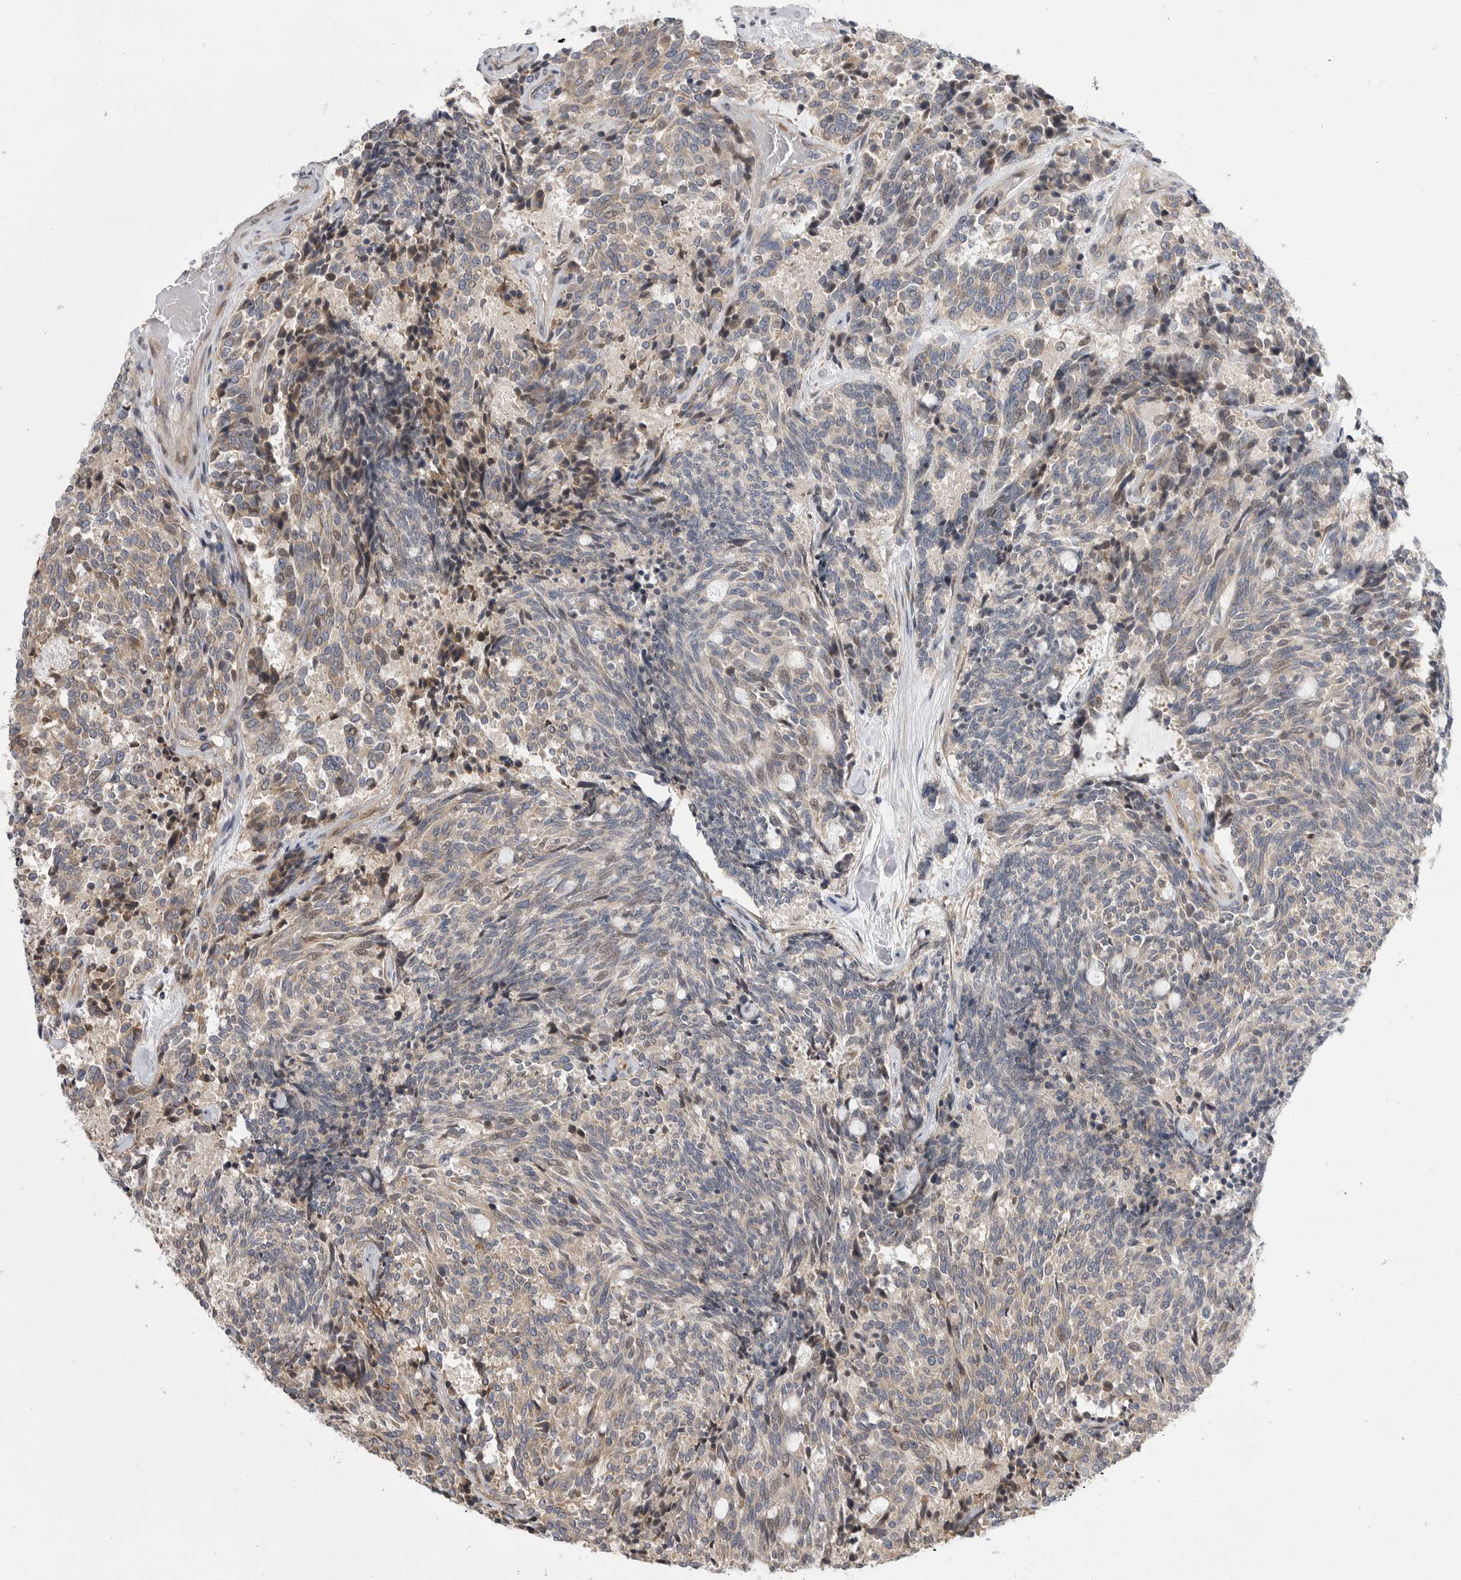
{"staining": {"intensity": "weak", "quantity": "<25%", "location": "nuclear"}, "tissue": "carcinoid", "cell_type": "Tumor cells", "image_type": "cancer", "snomed": [{"axis": "morphology", "description": "Carcinoid, malignant, NOS"}, {"axis": "topography", "description": "Pancreas"}], "caption": "This micrograph is of carcinoid stained with immunohistochemistry to label a protein in brown with the nuclei are counter-stained blue. There is no expression in tumor cells.", "gene": "FBXO43", "patient": {"sex": "female", "age": 54}}